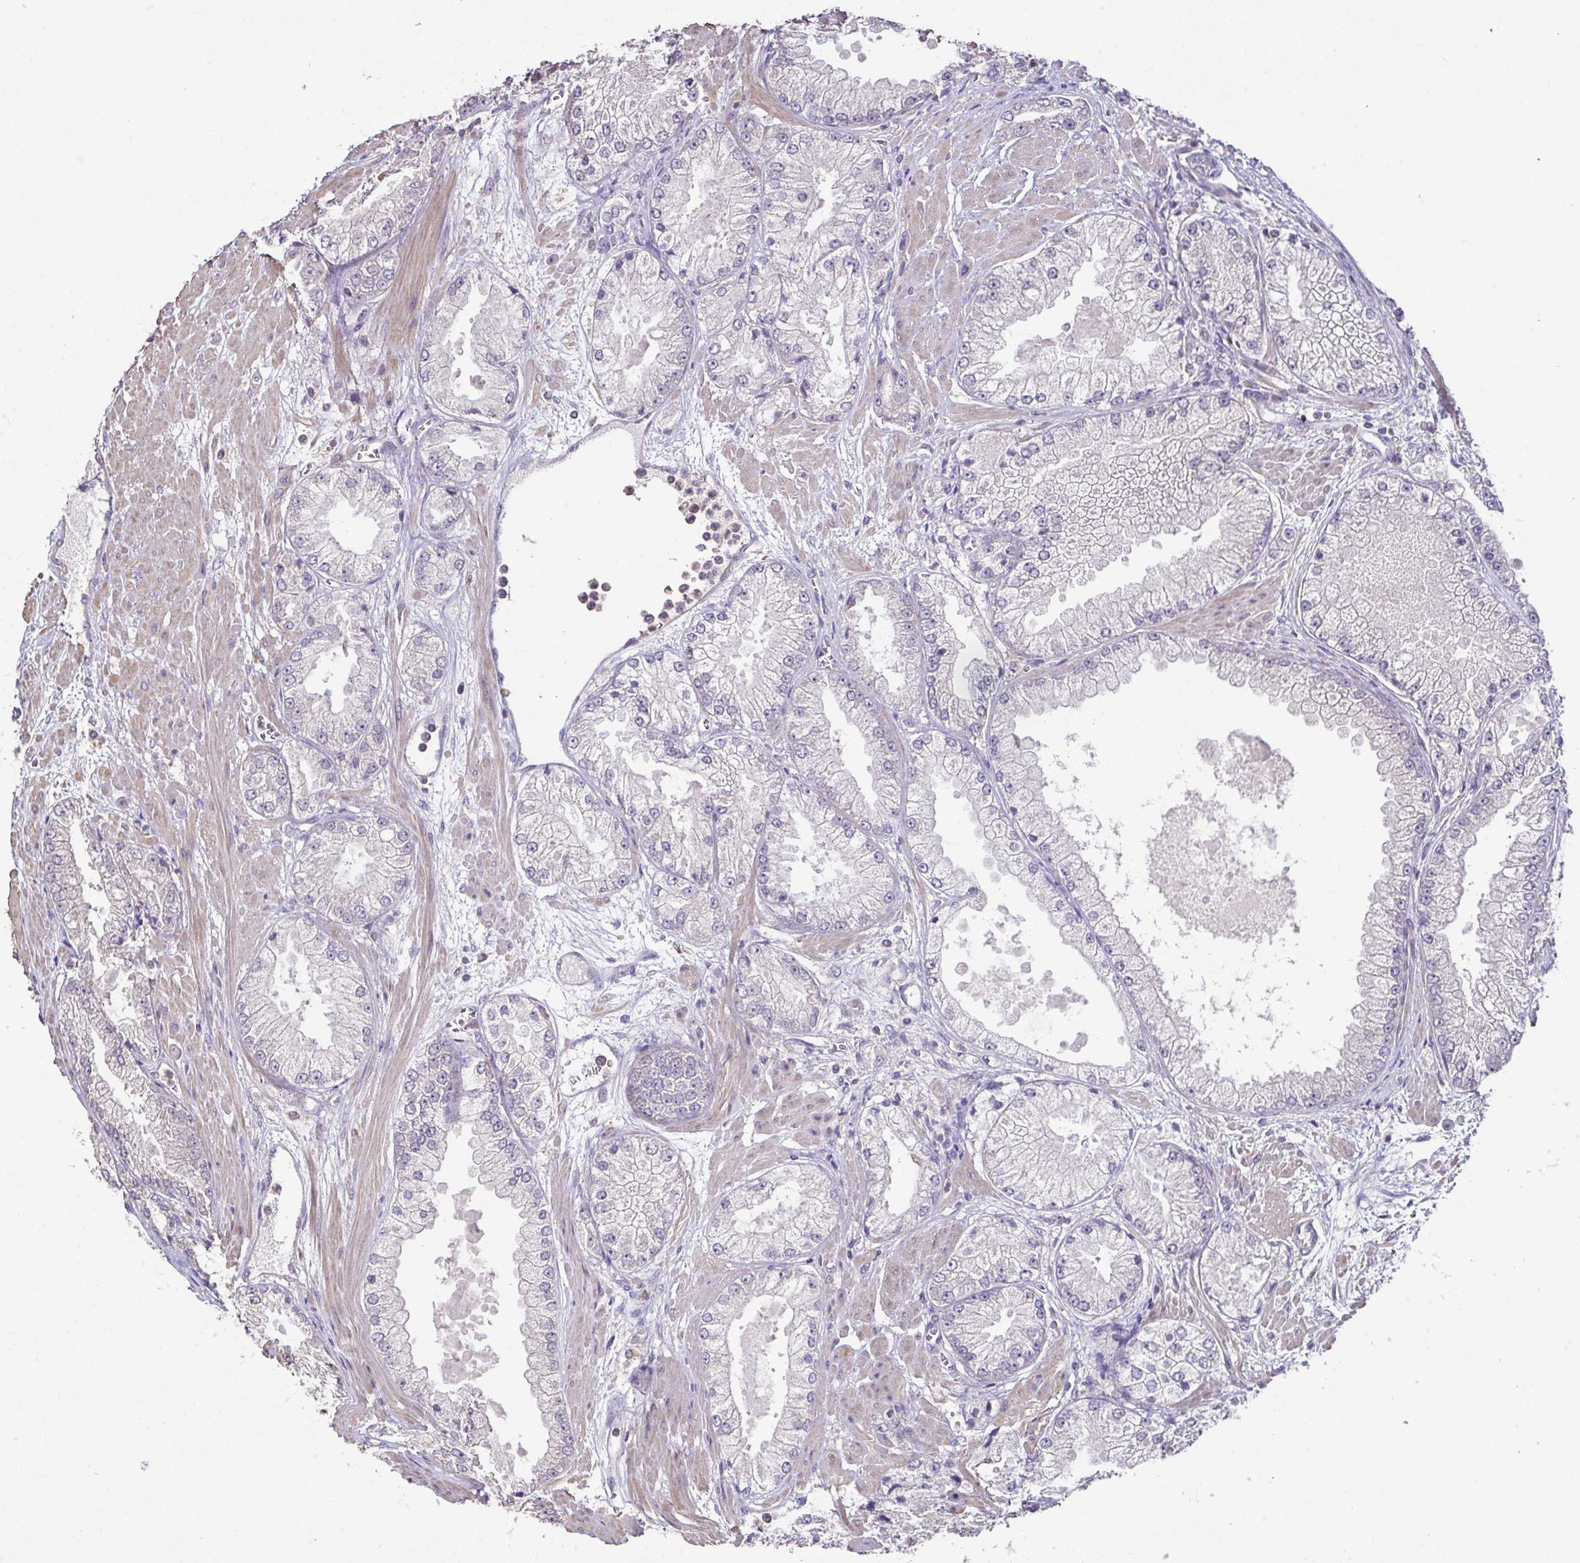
{"staining": {"intensity": "negative", "quantity": "none", "location": "none"}, "tissue": "prostate cancer", "cell_type": "Tumor cells", "image_type": "cancer", "snomed": [{"axis": "morphology", "description": "Adenocarcinoma, High grade"}, {"axis": "topography", "description": "Prostate"}], "caption": "There is no significant staining in tumor cells of high-grade adenocarcinoma (prostate).", "gene": "ACTRT2", "patient": {"sex": "male", "age": 68}}